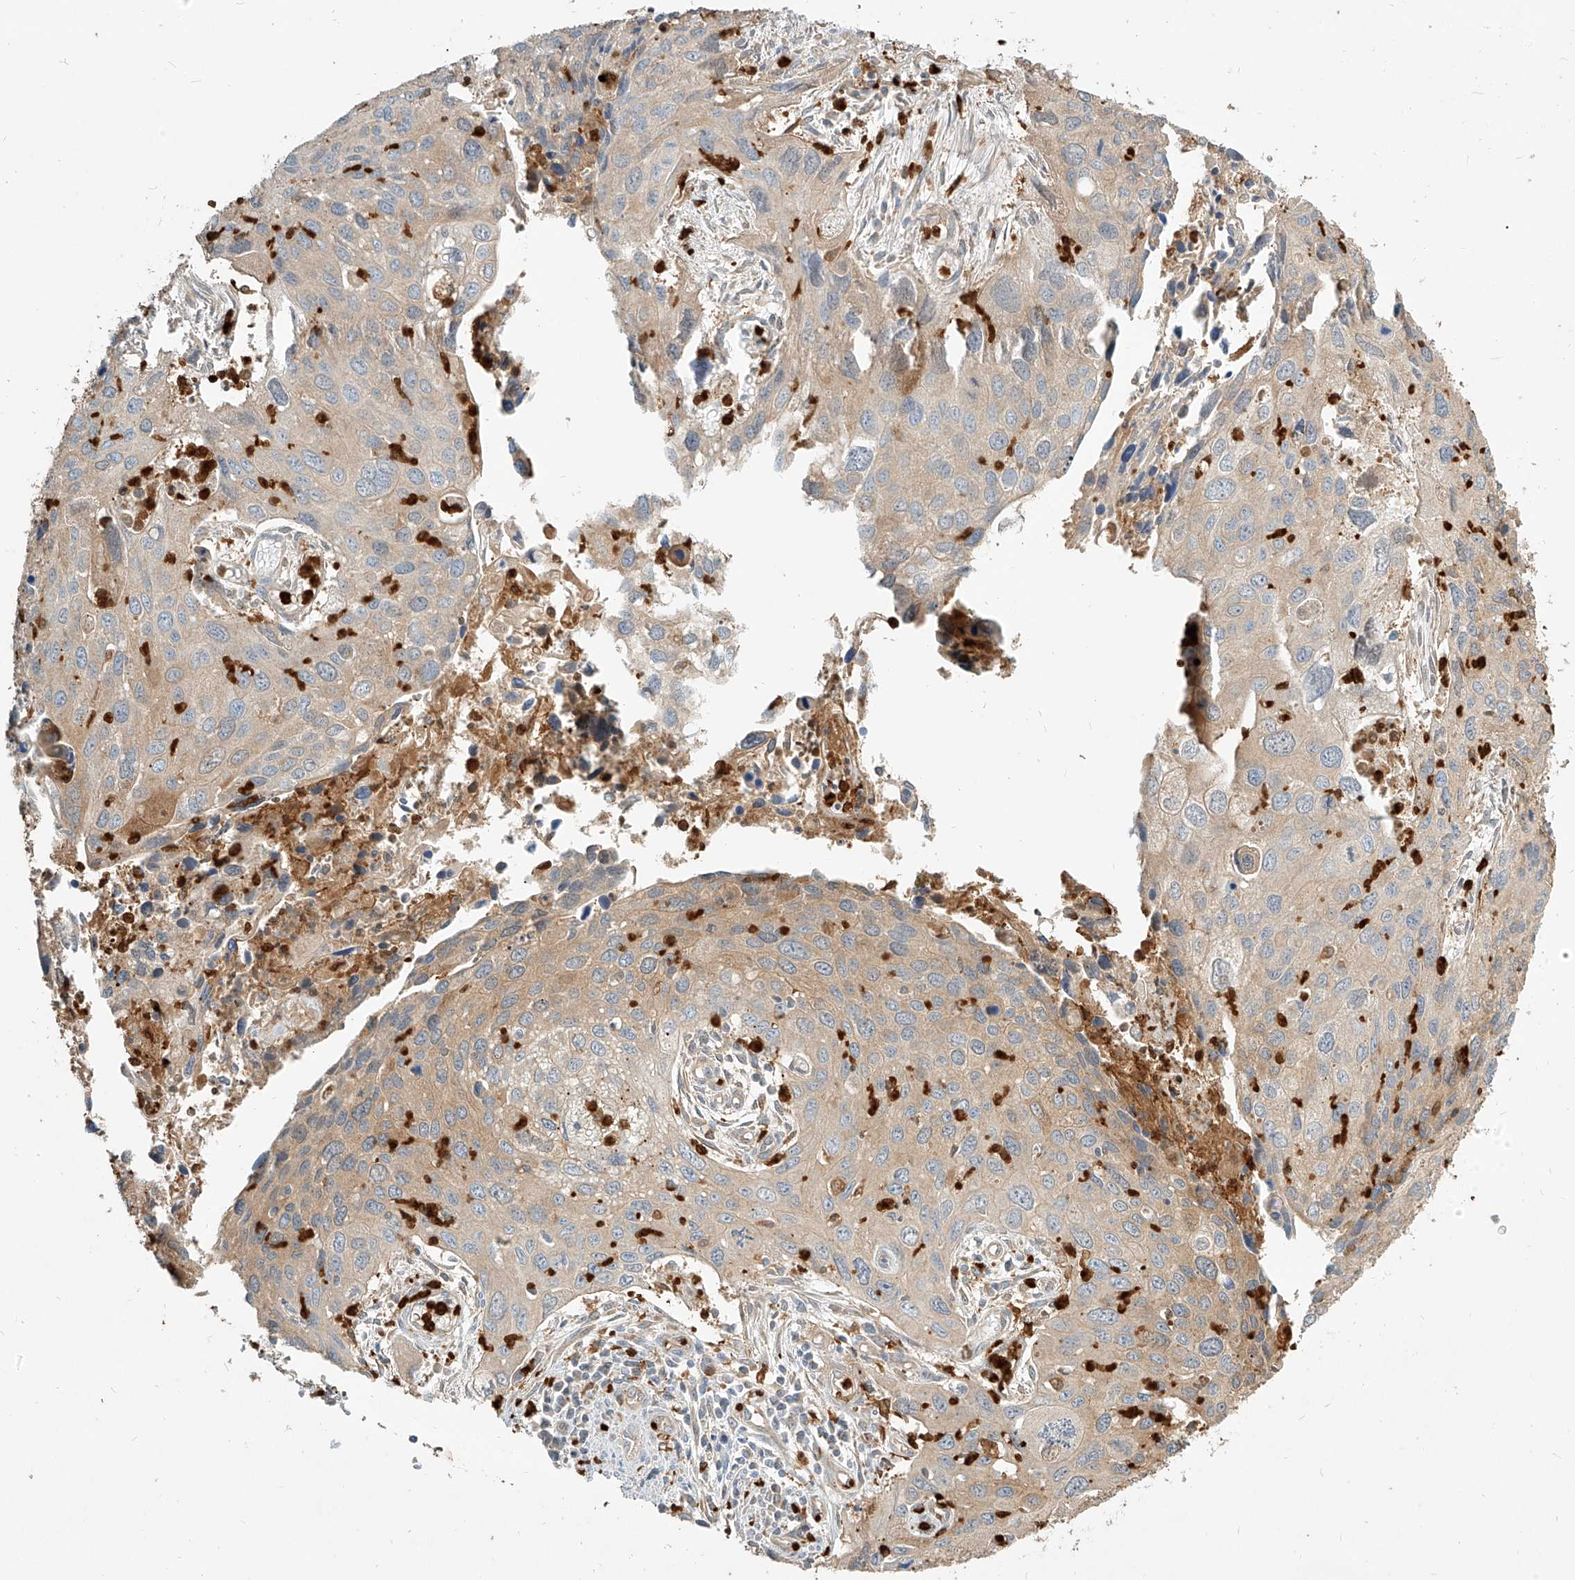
{"staining": {"intensity": "weak", "quantity": "<25%", "location": "cytoplasmic/membranous"}, "tissue": "cervical cancer", "cell_type": "Tumor cells", "image_type": "cancer", "snomed": [{"axis": "morphology", "description": "Squamous cell carcinoma, NOS"}, {"axis": "topography", "description": "Cervix"}], "caption": "This is an immunohistochemistry (IHC) photomicrograph of human cervical cancer. There is no expression in tumor cells.", "gene": "PGD", "patient": {"sex": "female", "age": 55}}